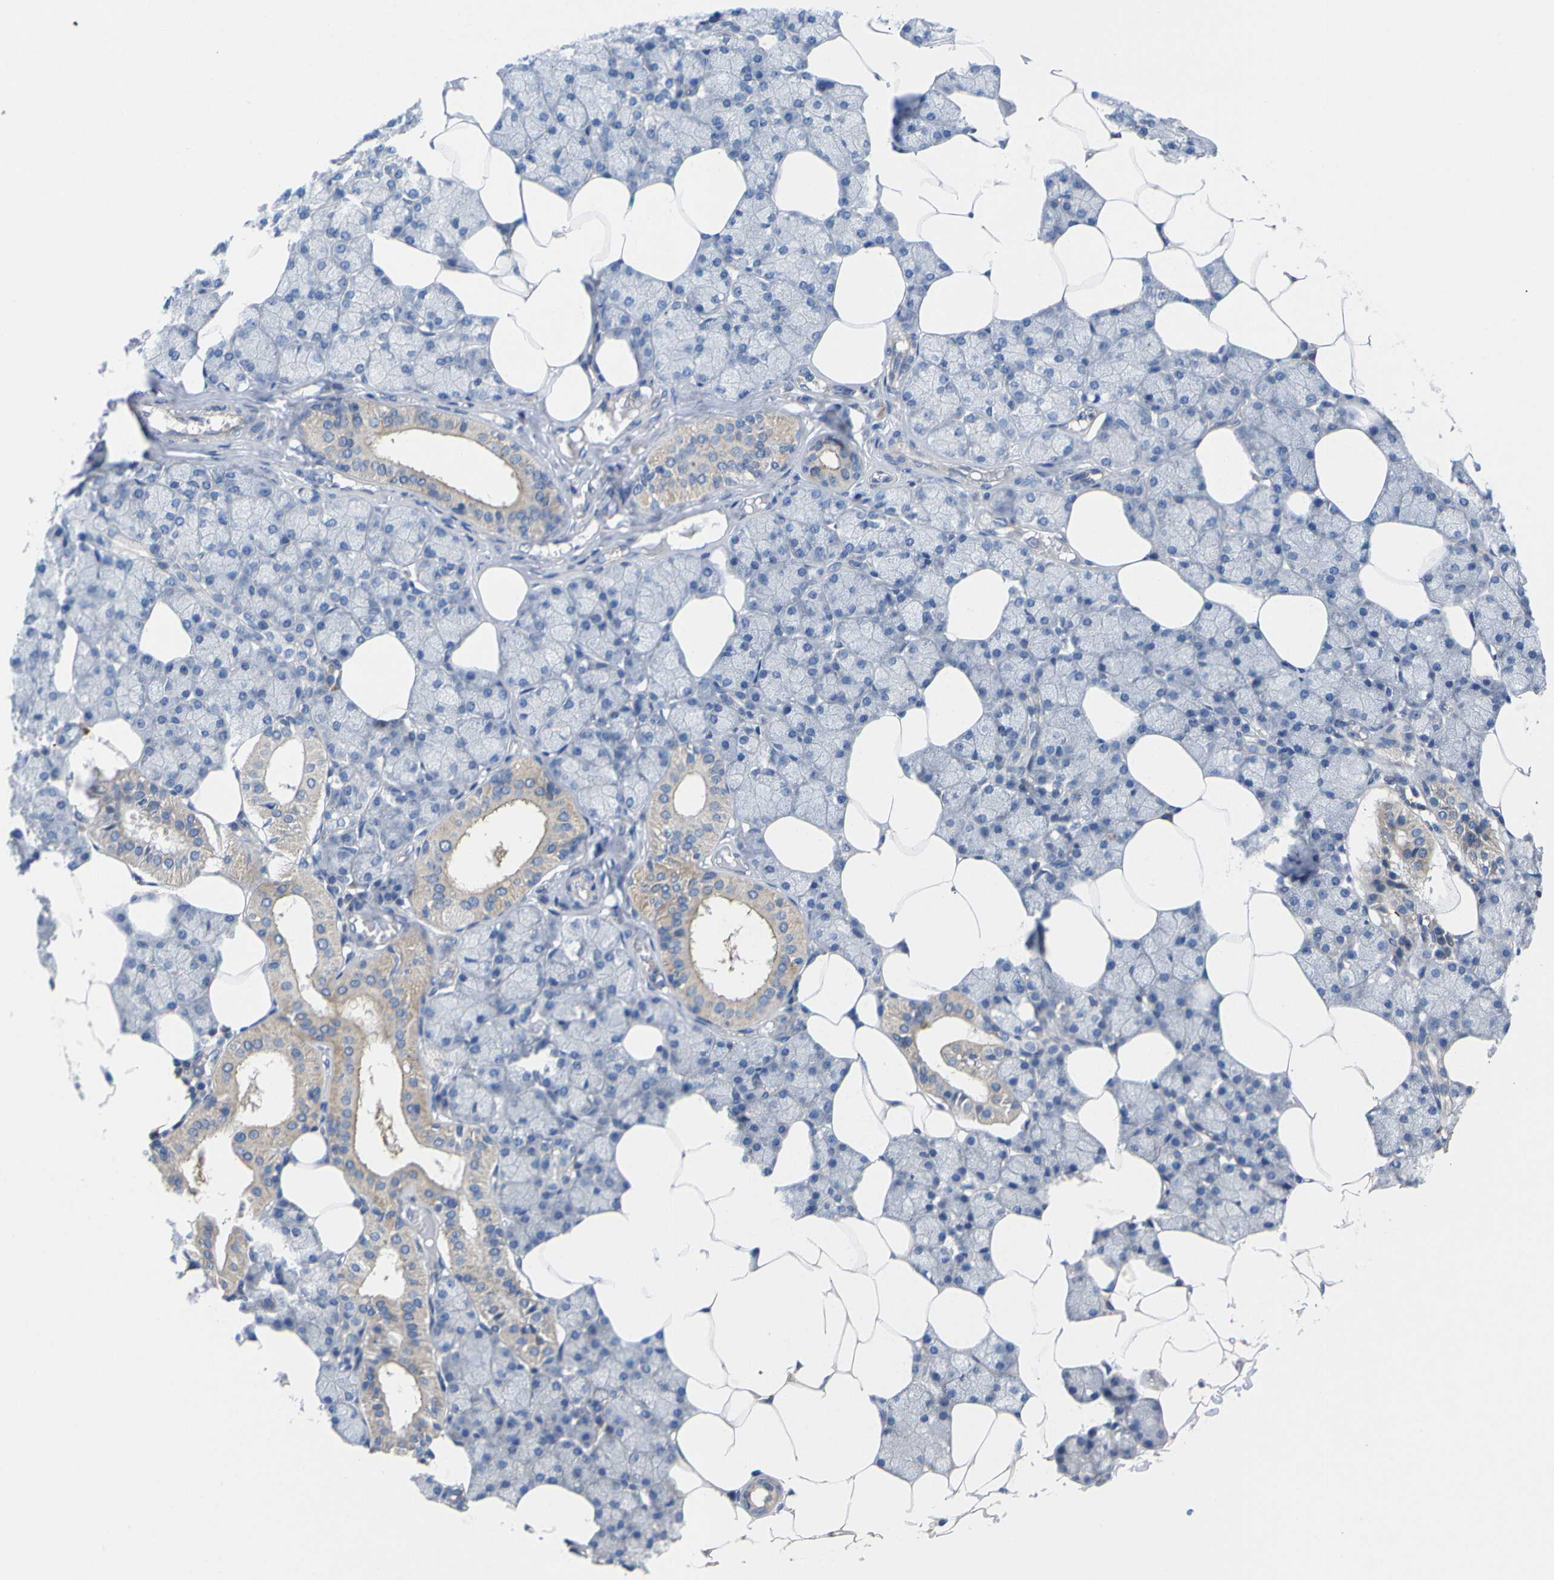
{"staining": {"intensity": "weak", "quantity": "25%-75%", "location": "cytoplasmic/membranous"}, "tissue": "salivary gland", "cell_type": "Glandular cells", "image_type": "normal", "snomed": [{"axis": "morphology", "description": "Normal tissue, NOS"}, {"axis": "topography", "description": "Salivary gland"}], "caption": "The image displays a brown stain indicating the presence of a protein in the cytoplasmic/membranous of glandular cells in salivary gland. (IHC, brightfield microscopy, high magnification).", "gene": "USH1C", "patient": {"sex": "male", "age": 62}}